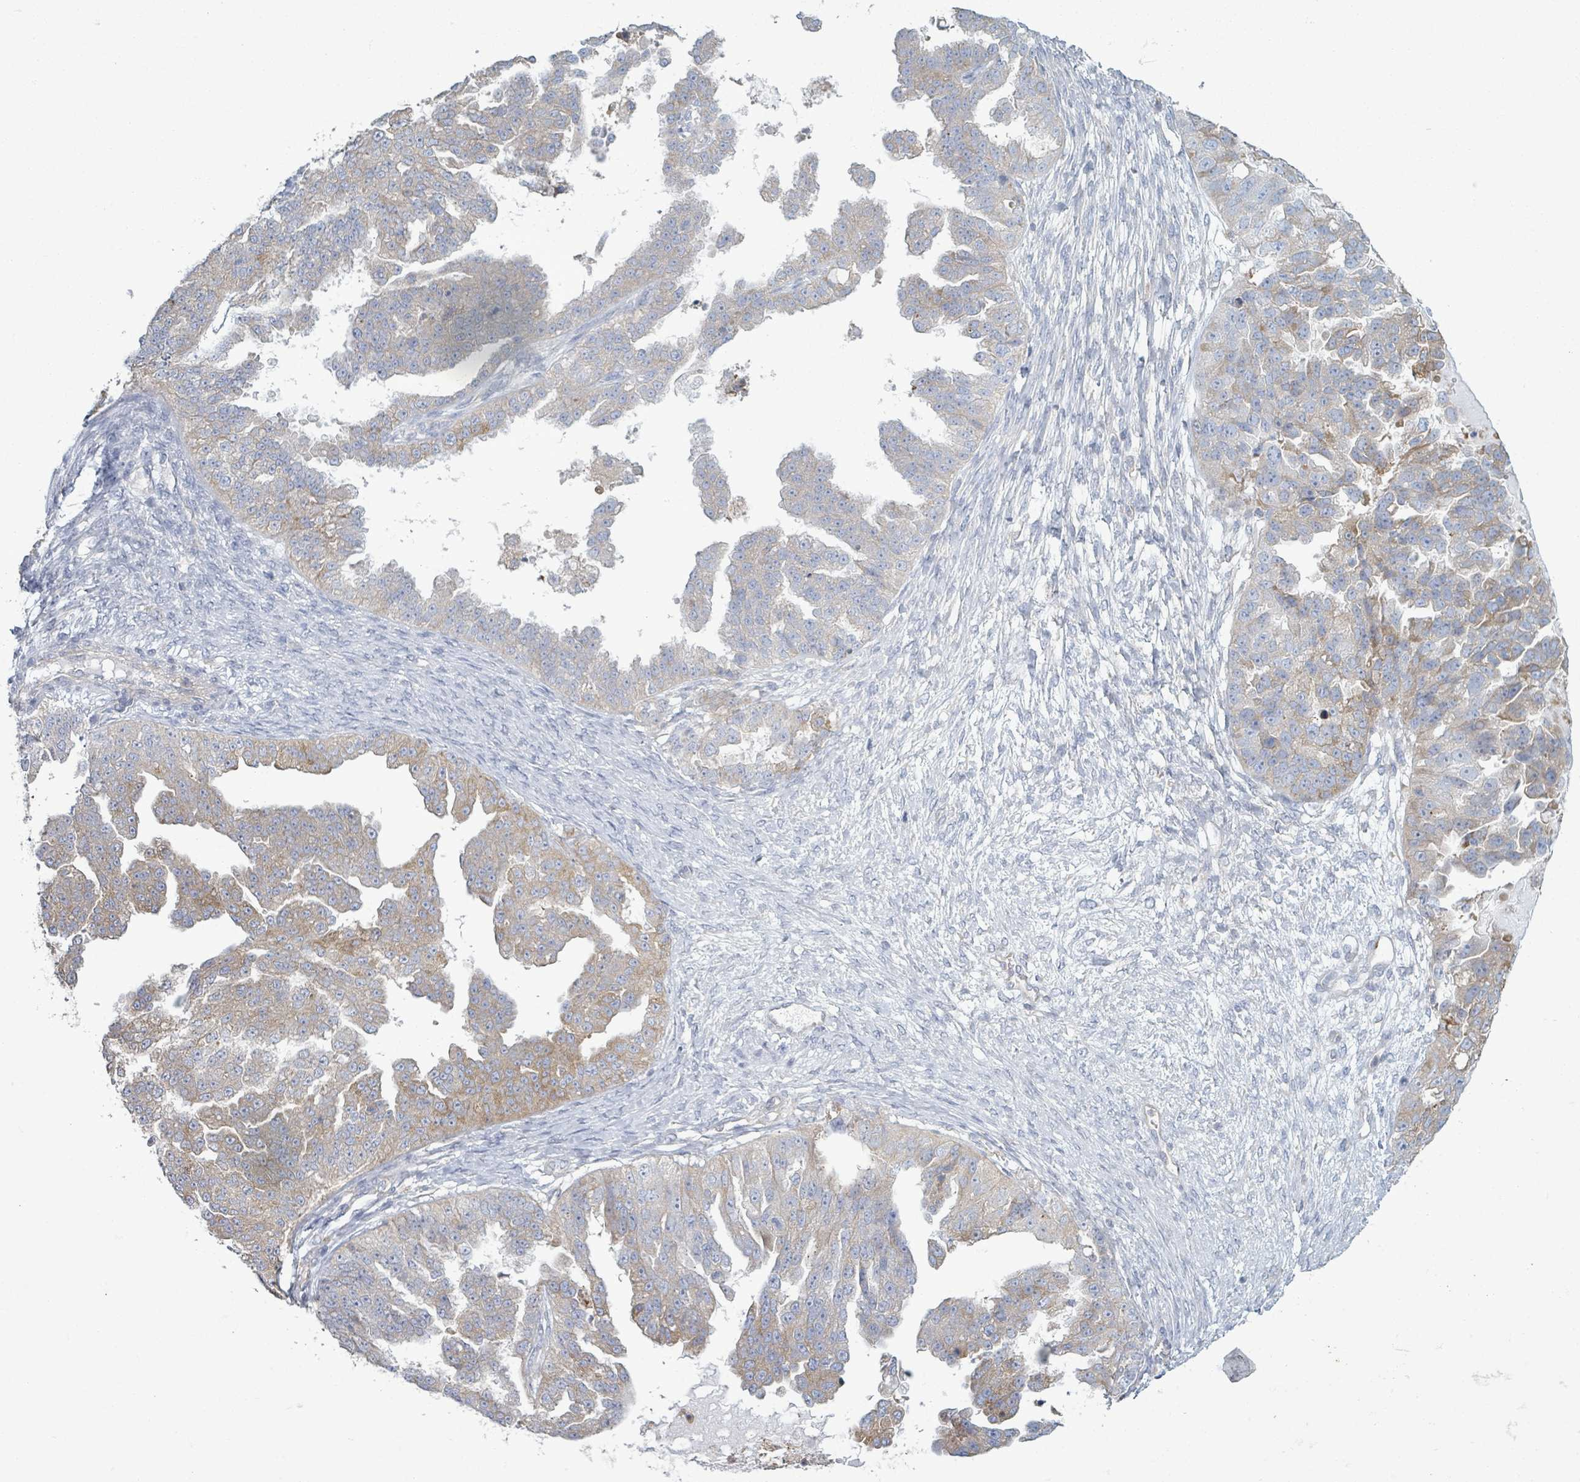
{"staining": {"intensity": "moderate", "quantity": "<25%", "location": "cytoplasmic/membranous"}, "tissue": "ovarian cancer", "cell_type": "Tumor cells", "image_type": "cancer", "snomed": [{"axis": "morphology", "description": "Cystadenocarcinoma, serous, NOS"}, {"axis": "topography", "description": "Ovary"}], "caption": "Immunohistochemistry (IHC) of human serous cystadenocarcinoma (ovarian) exhibits low levels of moderate cytoplasmic/membranous staining in about <25% of tumor cells.", "gene": "COL13A1", "patient": {"sex": "female", "age": 58}}